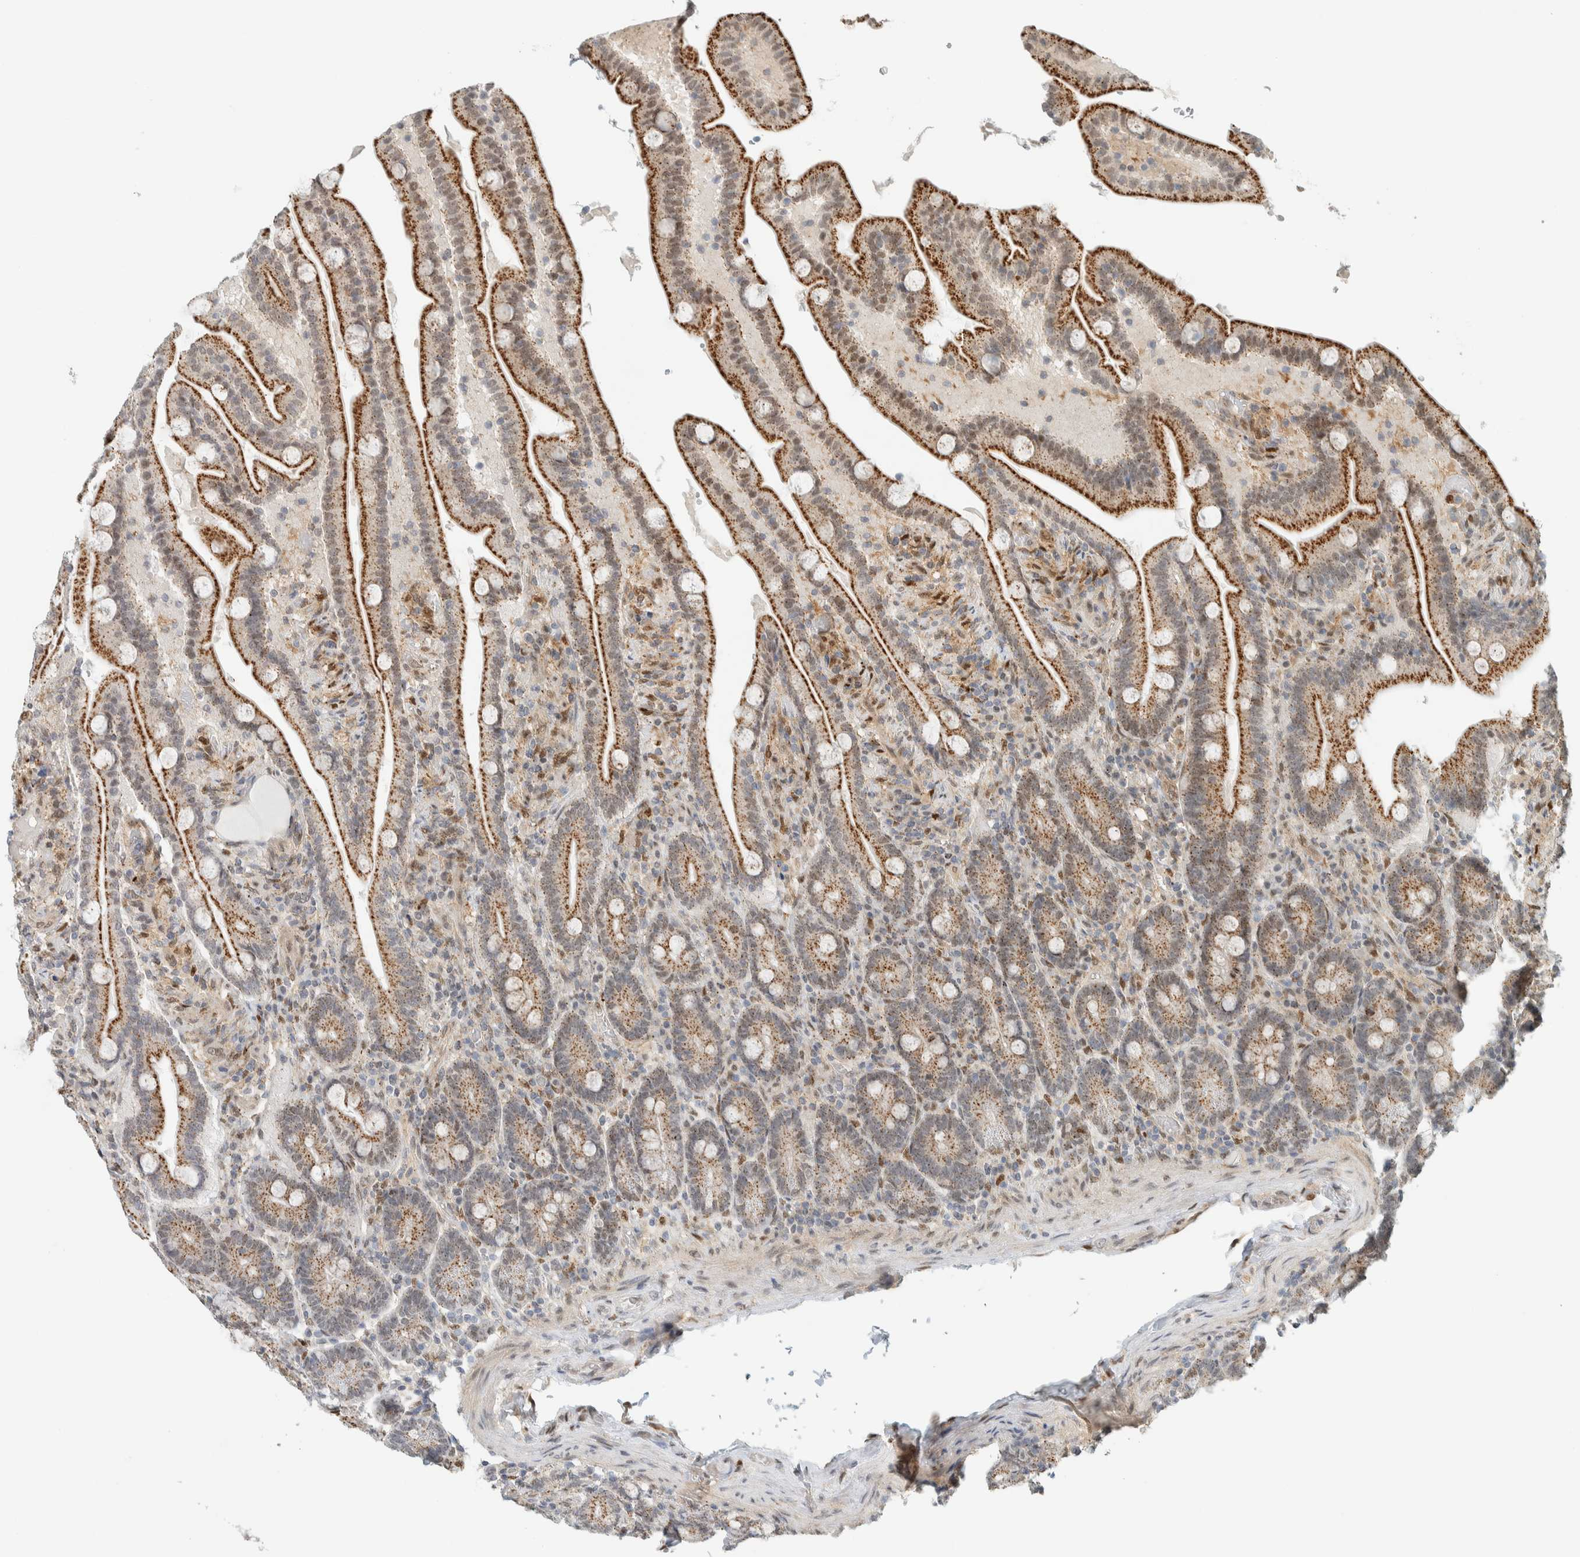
{"staining": {"intensity": "moderate", "quantity": ">75%", "location": "cytoplasmic/membranous,nuclear"}, "tissue": "duodenum", "cell_type": "Glandular cells", "image_type": "normal", "snomed": [{"axis": "morphology", "description": "Normal tissue, NOS"}, {"axis": "topography", "description": "Duodenum"}], "caption": "A brown stain highlights moderate cytoplasmic/membranous,nuclear positivity of a protein in glandular cells of normal duodenum. The protein of interest is stained brown, and the nuclei are stained in blue (DAB (3,3'-diaminobenzidine) IHC with brightfield microscopy, high magnification).", "gene": "TFE3", "patient": {"sex": "male", "age": 54}}